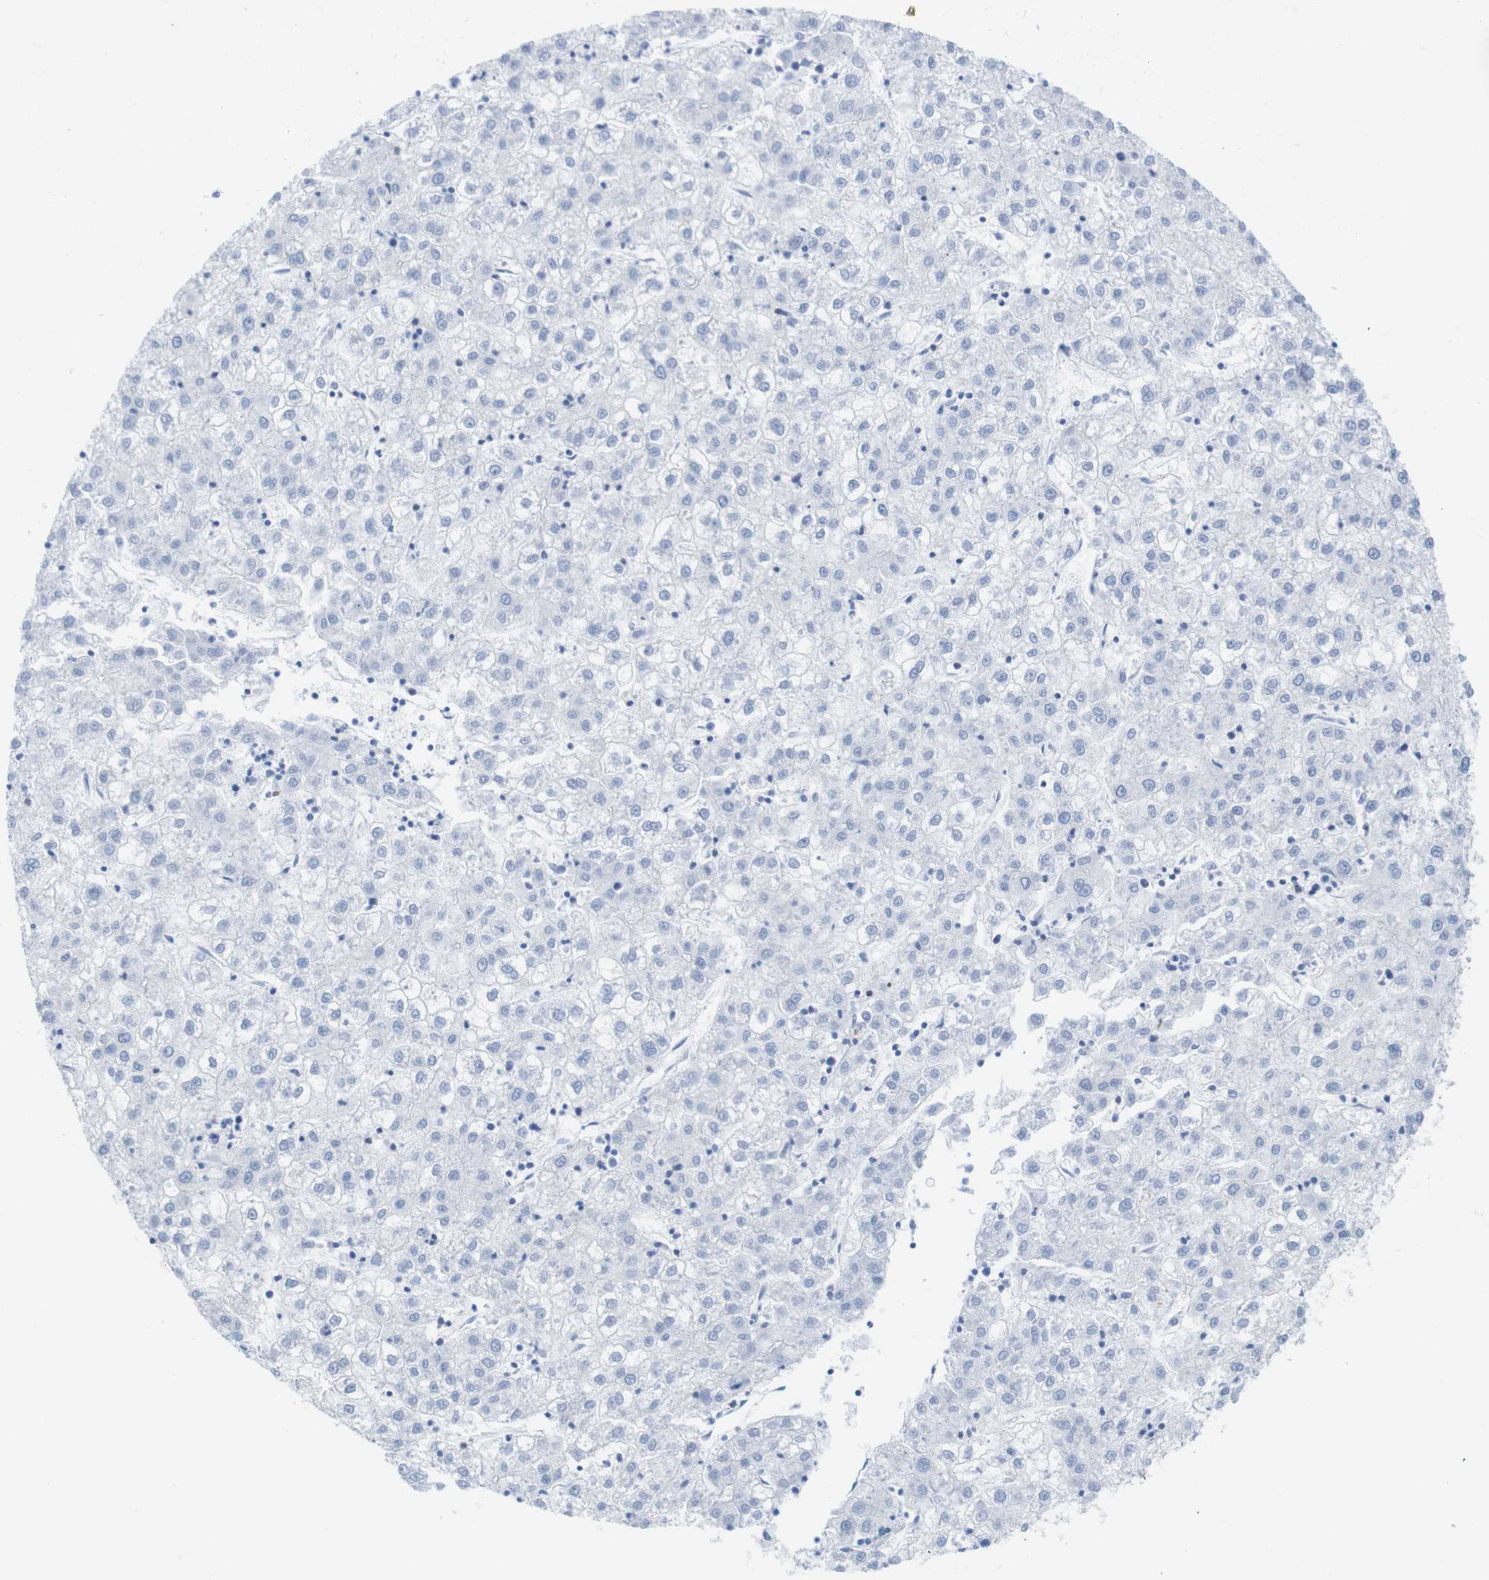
{"staining": {"intensity": "negative", "quantity": "none", "location": "none"}, "tissue": "liver cancer", "cell_type": "Tumor cells", "image_type": "cancer", "snomed": [{"axis": "morphology", "description": "Carcinoma, Hepatocellular, NOS"}, {"axis": "topography", "description": "Liver"}], "caption": "Immunohistochemical staining of human liver cancer displays no significant expression in tumor cells.", "gene": "LAG3", "patient": {"sex": "male", "age": 72}}